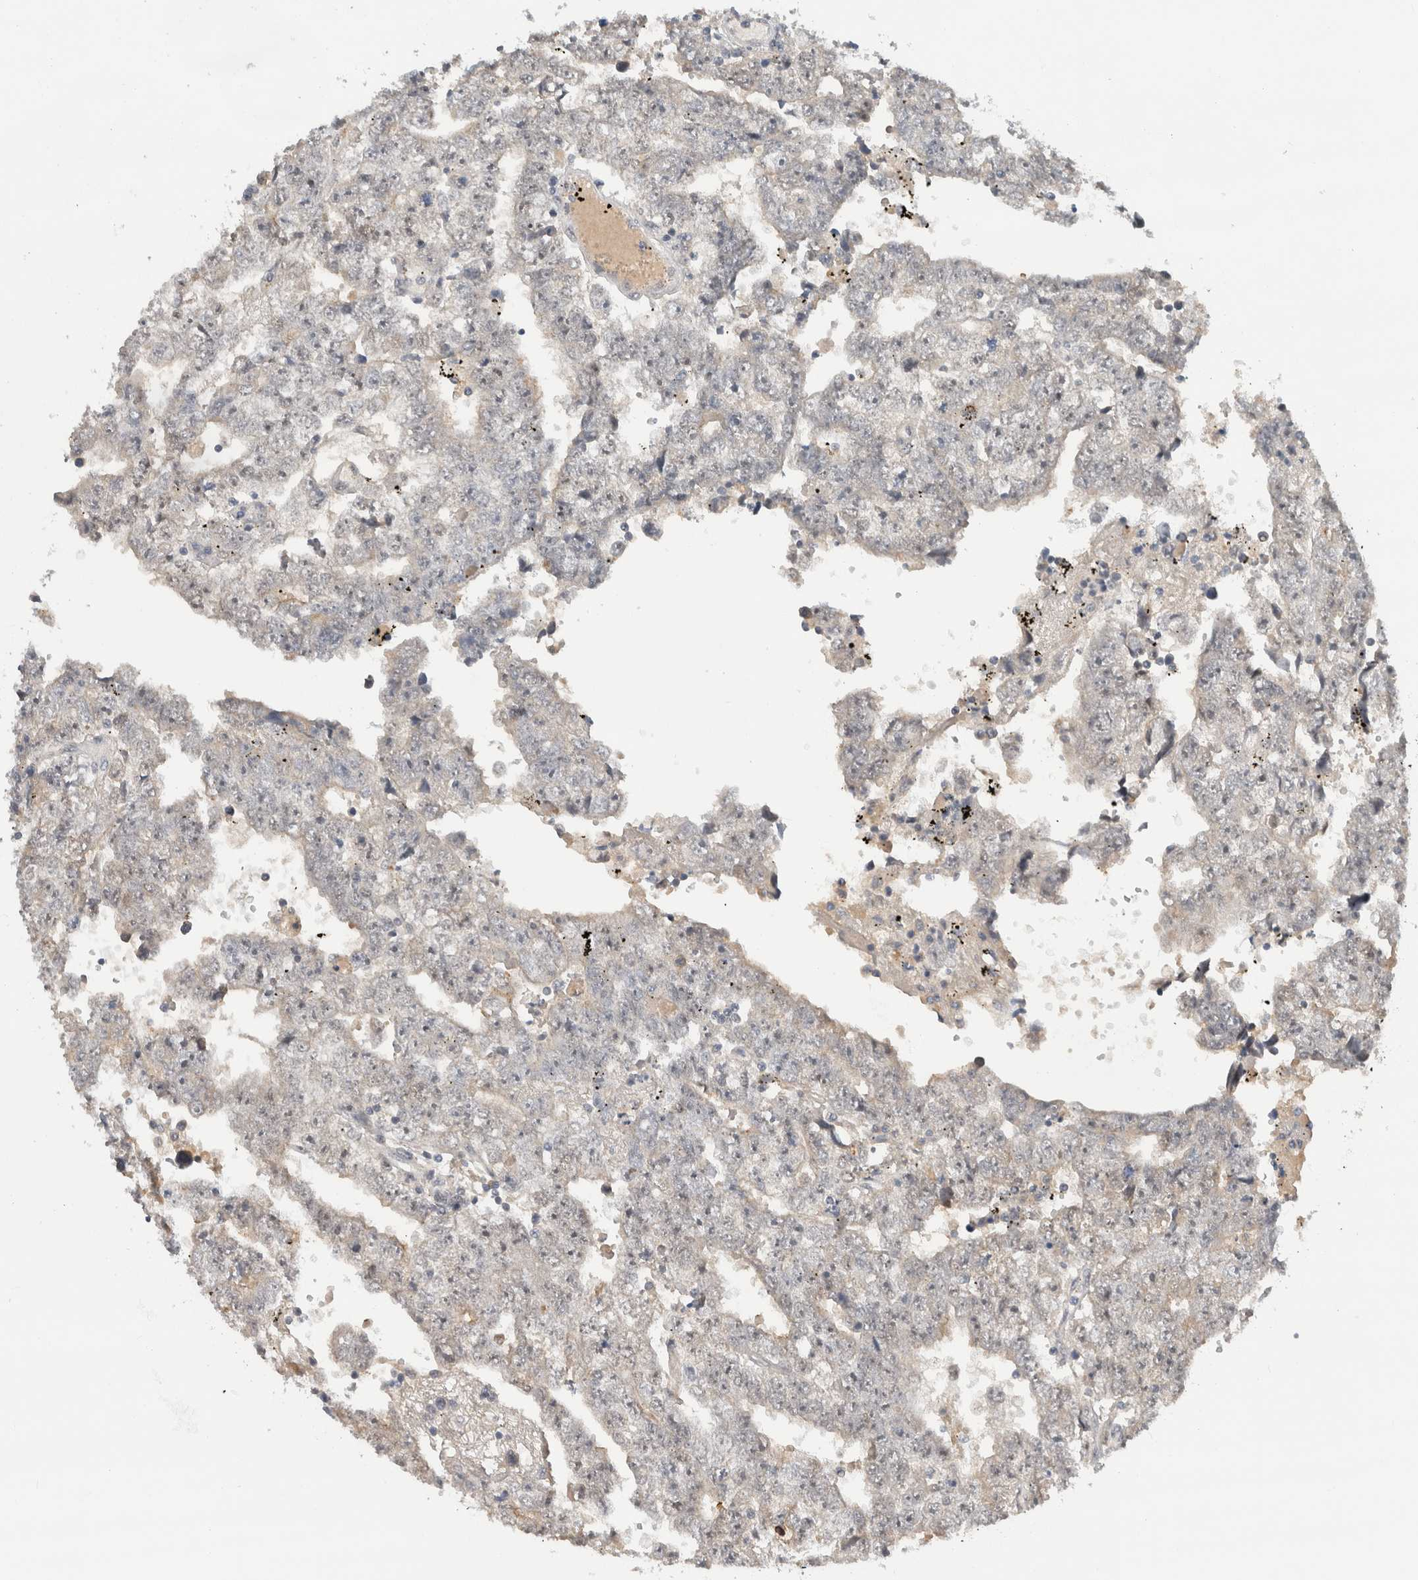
{"staining": {"intensity": "negative", "quantity": "none", "location": "none"}, "tissue": "testis cancer", "cell_type": "Tumor cells", "image_type": "cancer", "snomed": [{"axis": "morphology", "description": "Carcinoma, Embryonal, NOS"}, {"axis": "topography", "description": "Testis"}], "caption": "Immunohistochemistry (IHC) micrograph of human testis embryonal carcinoma stained for a protein (brown), which exhibits no positivity in tumor cells.", "gene": "HCN3", "patient": {"sex": "male", "age": 25}}